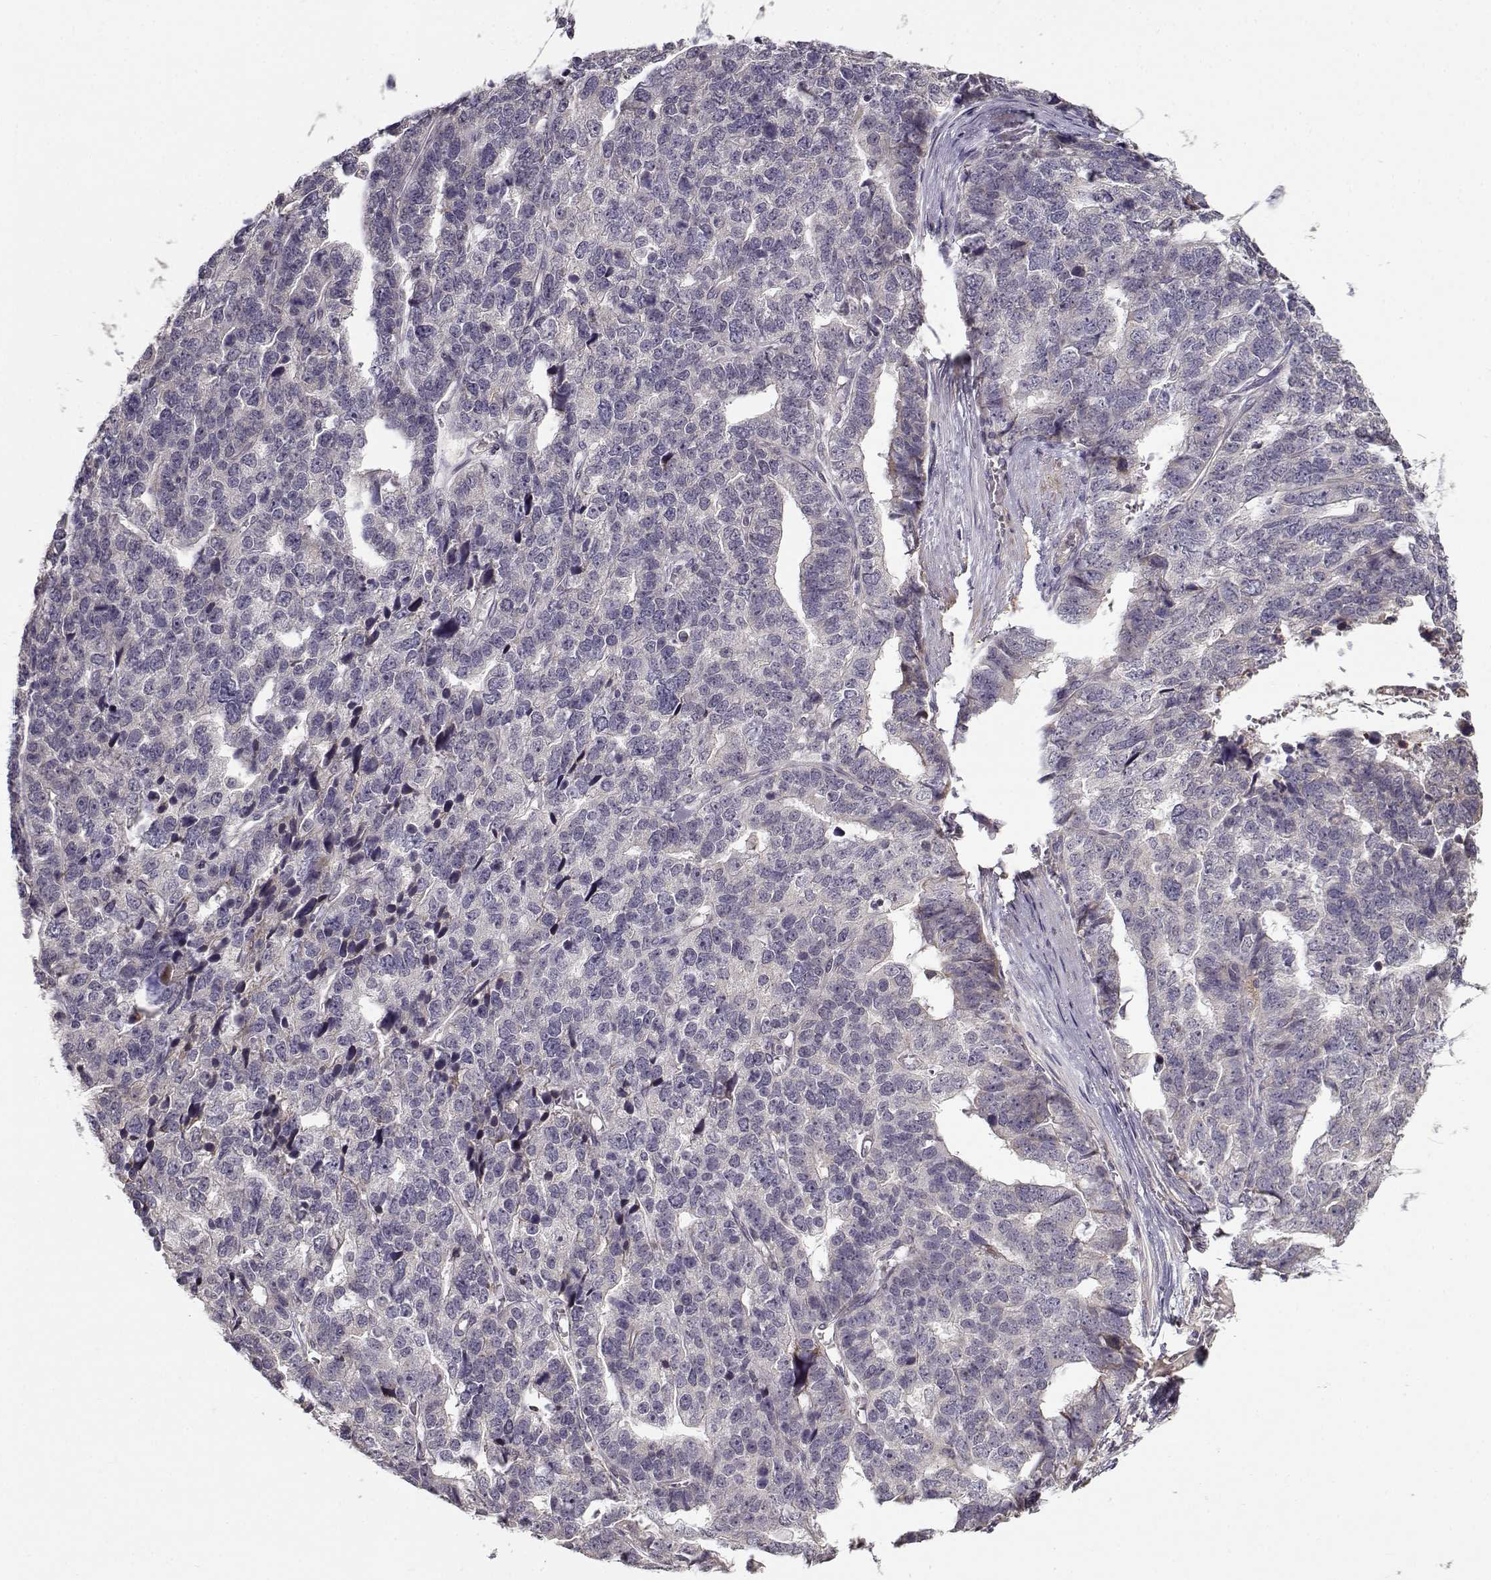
{"staining": {"intensity": "negative", "quantity": "none", "location": "none"}, "tissue": "stomach cancer", "cell_type": "Tumor cells", "image_type": "cancer", "snomed": [{"axis": "morphology", "description": "Adenocarcinoma, NOS"}, {"axis": "topography", "description": "Stomach"}], "caption": "Immunohistochemical staining of human stomach cancer shows no significant expression in tumor cells. (Stains: DAB immunohistochemistry (IHC) with hematoxylin counter stain, Microscopy: brightfield microscopy at high magnification).", "gene": "ENTPD8", "patient": {"sex": "male", "age": 69}}